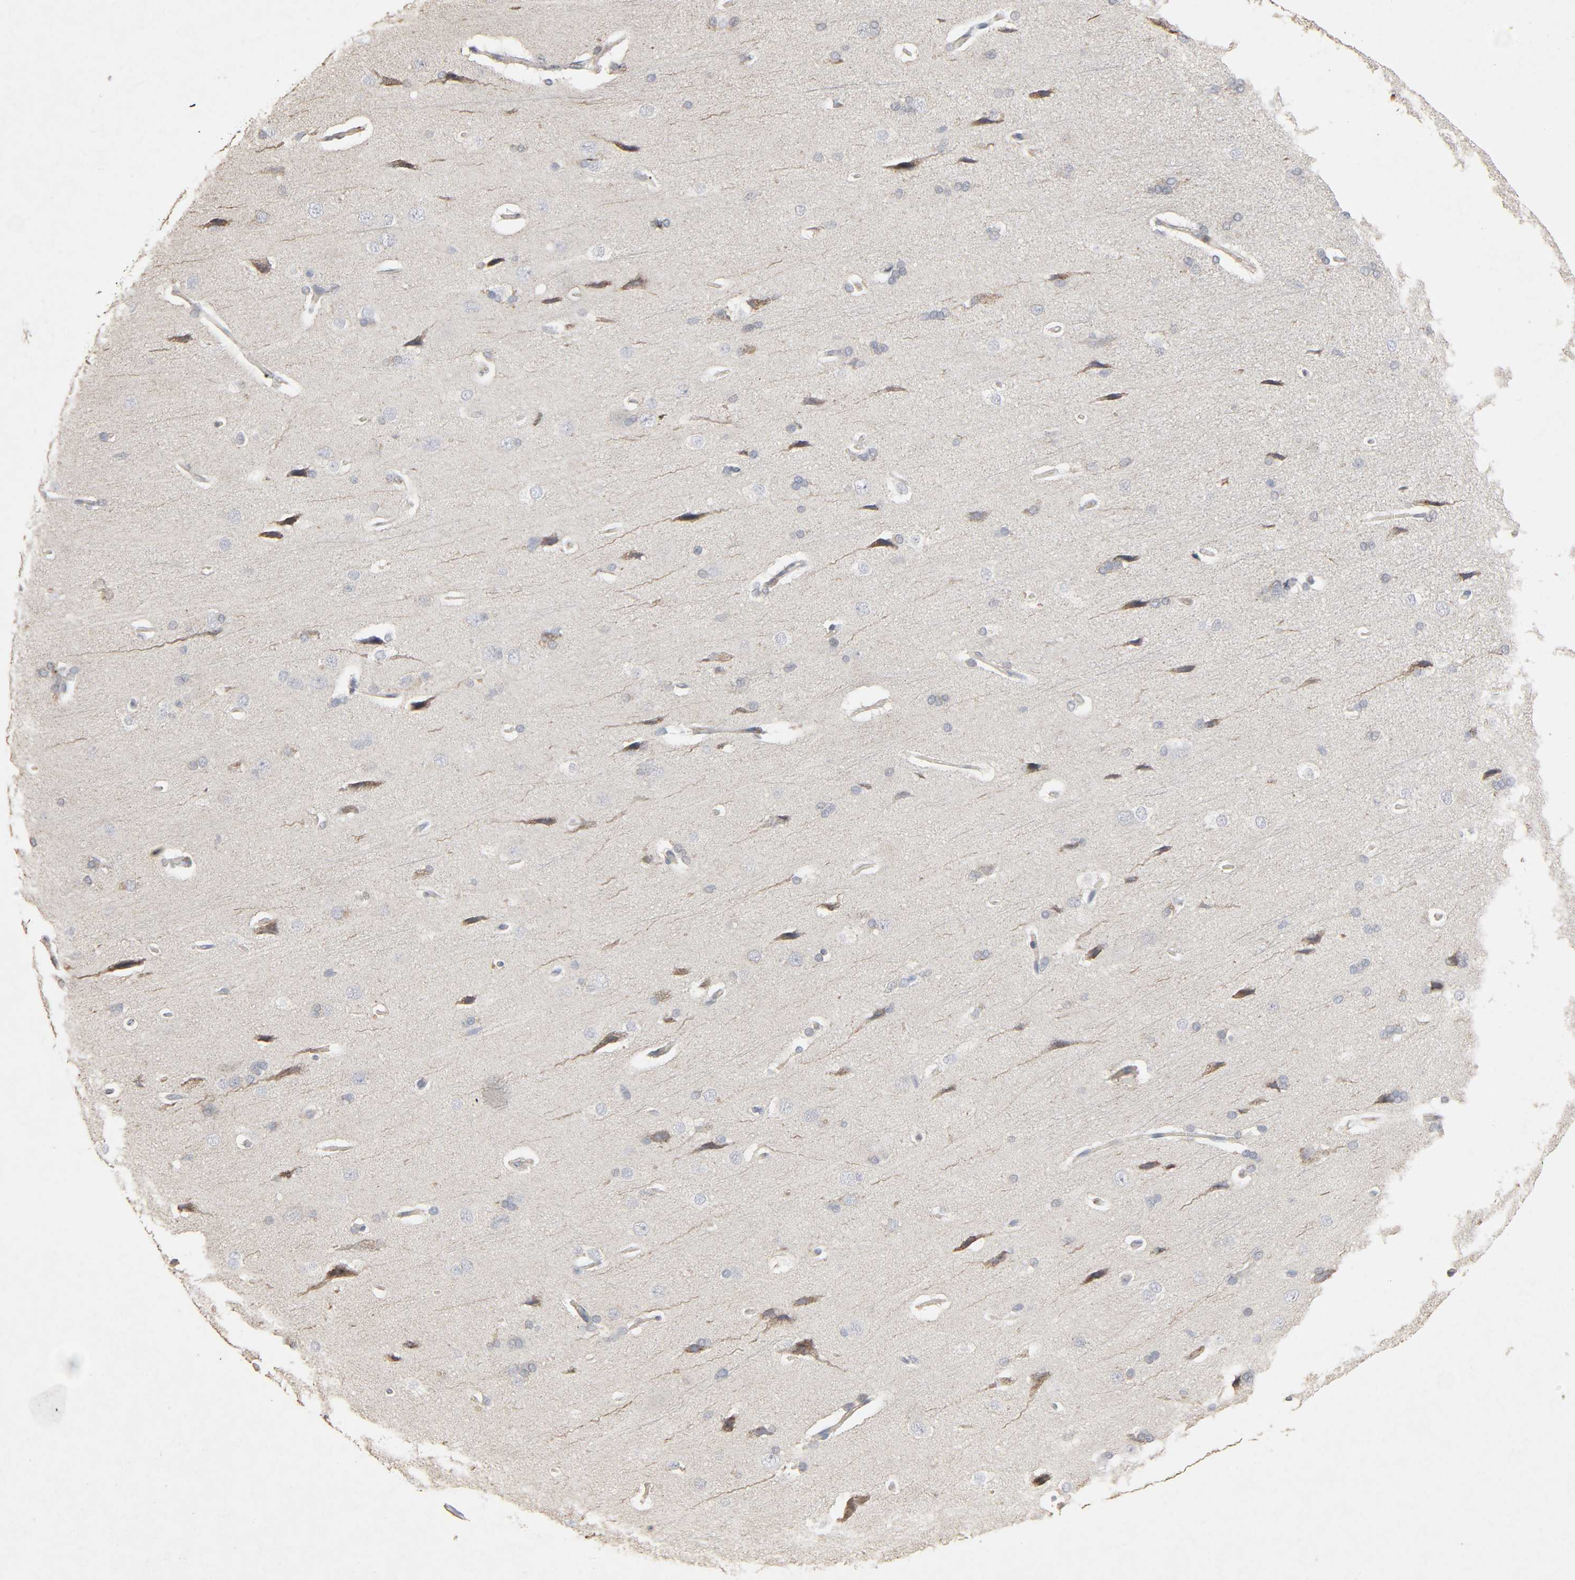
{"staining": {"intensity": "weak", "quantity": "<25%", "location": "cytoplasmic/membranous"}, "tissue": "cerebral cortex", "cell_type": "Endothelial cells", "image_type": "normal", "snomed": [{"axis": "morphology", "description": "Normal tissue, NOS"}, {"axis": "topography", "description": "Cerebral cortex"}], "caption": "Image shows no significant protein positivity in endothelial cells of benign cerebral cortex. (Stains: DAB (3,3'-diaminobenzidine) immunohistochemistry (IHC) with hematoxylin counter stain, Microscopy: brightfield microscopy at high magnification).", "gene": "CDK6", "patient": {"sex": "male", "age": 62}}